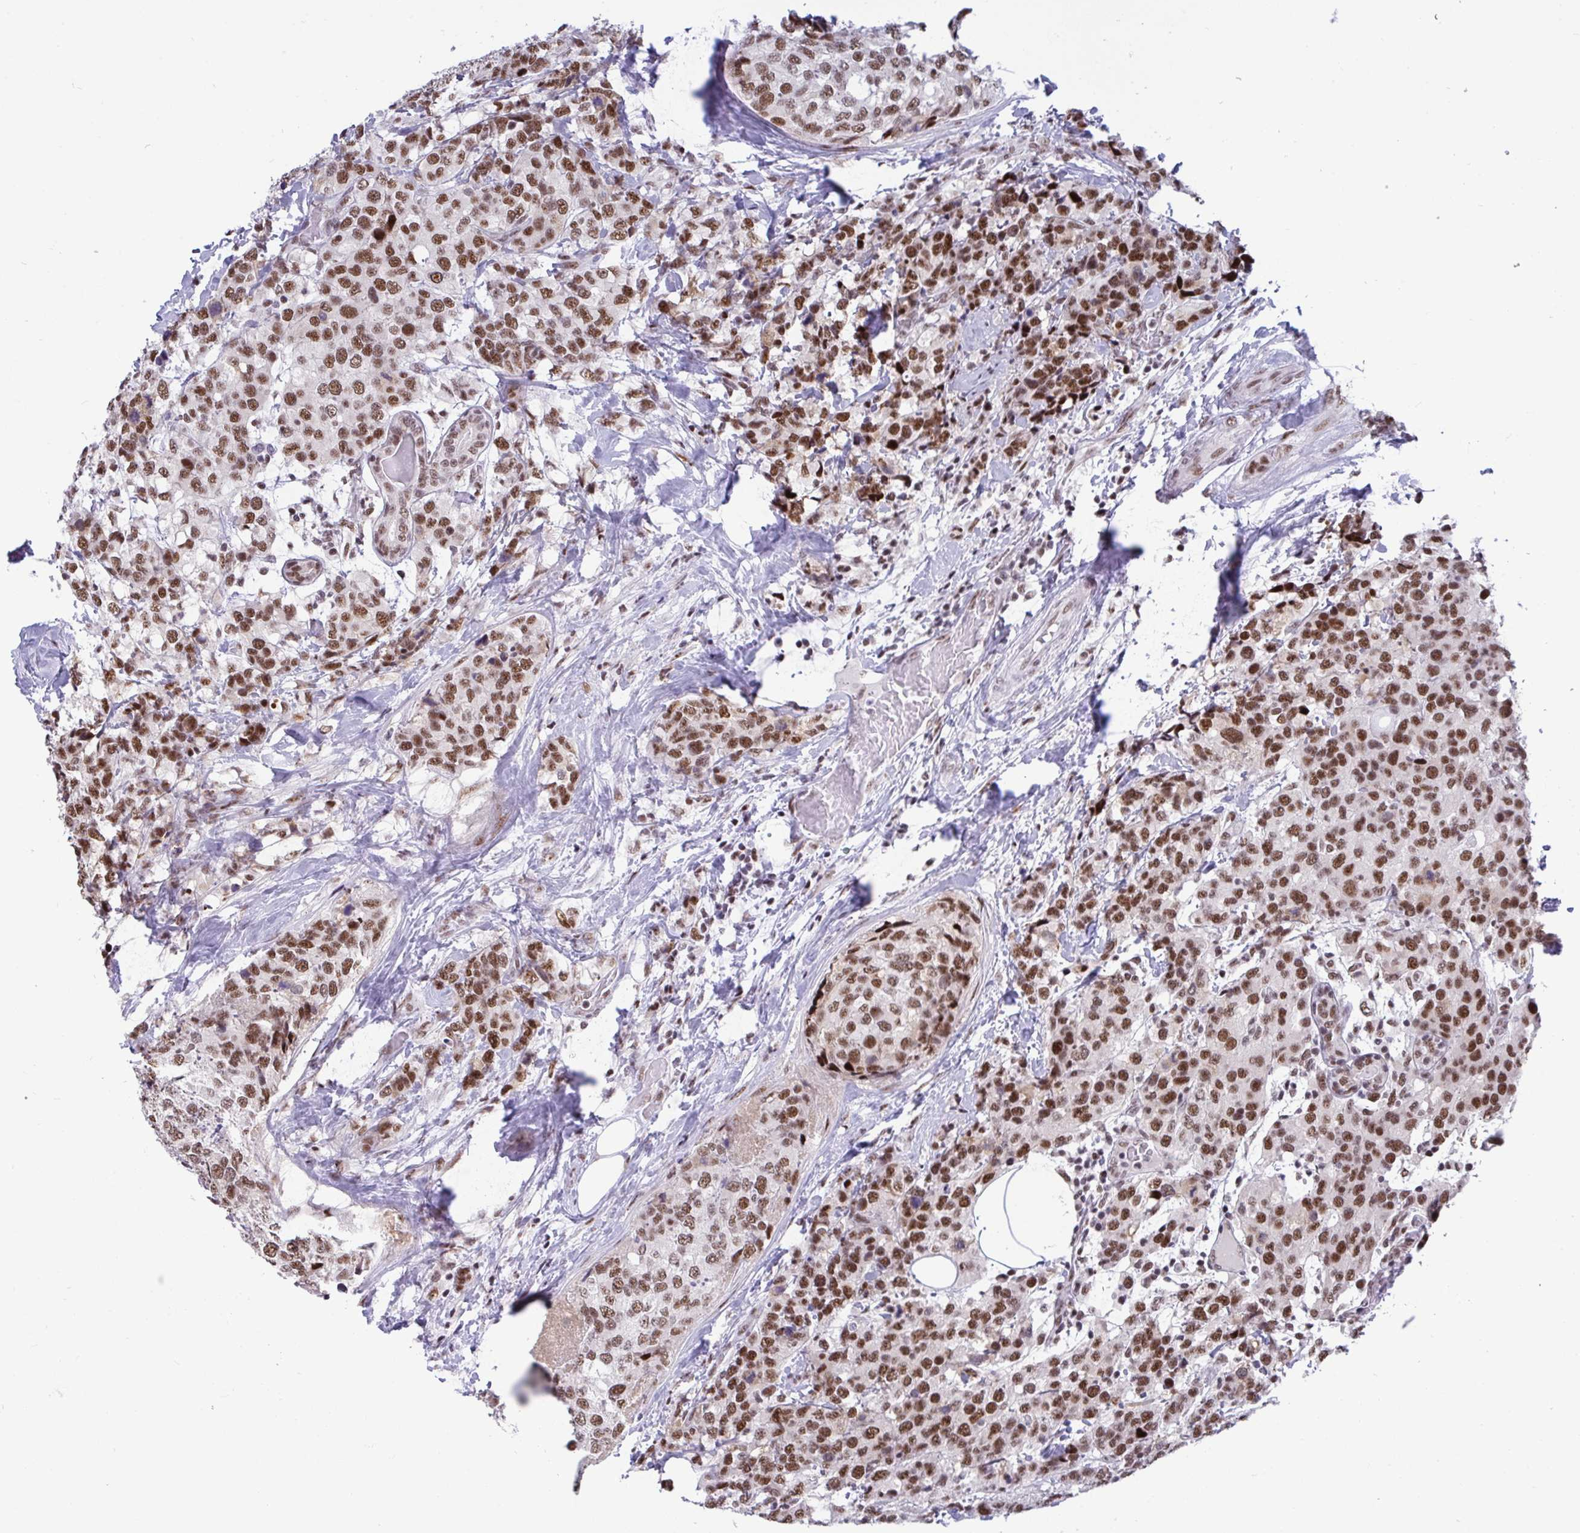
{"staining": {"intensity": "moderate", "quantity": ">75%", "location": "nuclear"}, "tissue": "breast cancer", "cell_type": "Tumor cells", "image_type": "cancer", "snomed": [{"axis": "morphology", "description": "Lobular carcinoma"}, {"axis": "topography", "description": "Breast"}], "caption": "Immunohistochemistry (DAB (3,3'-diaminobenzidine)) staining of breast cancer demonstrates moderate nuclear protein staining in approximately >75% of tumor cells.", "gene": "WBP11", "patient": {"sex": "female", "age": 59}}